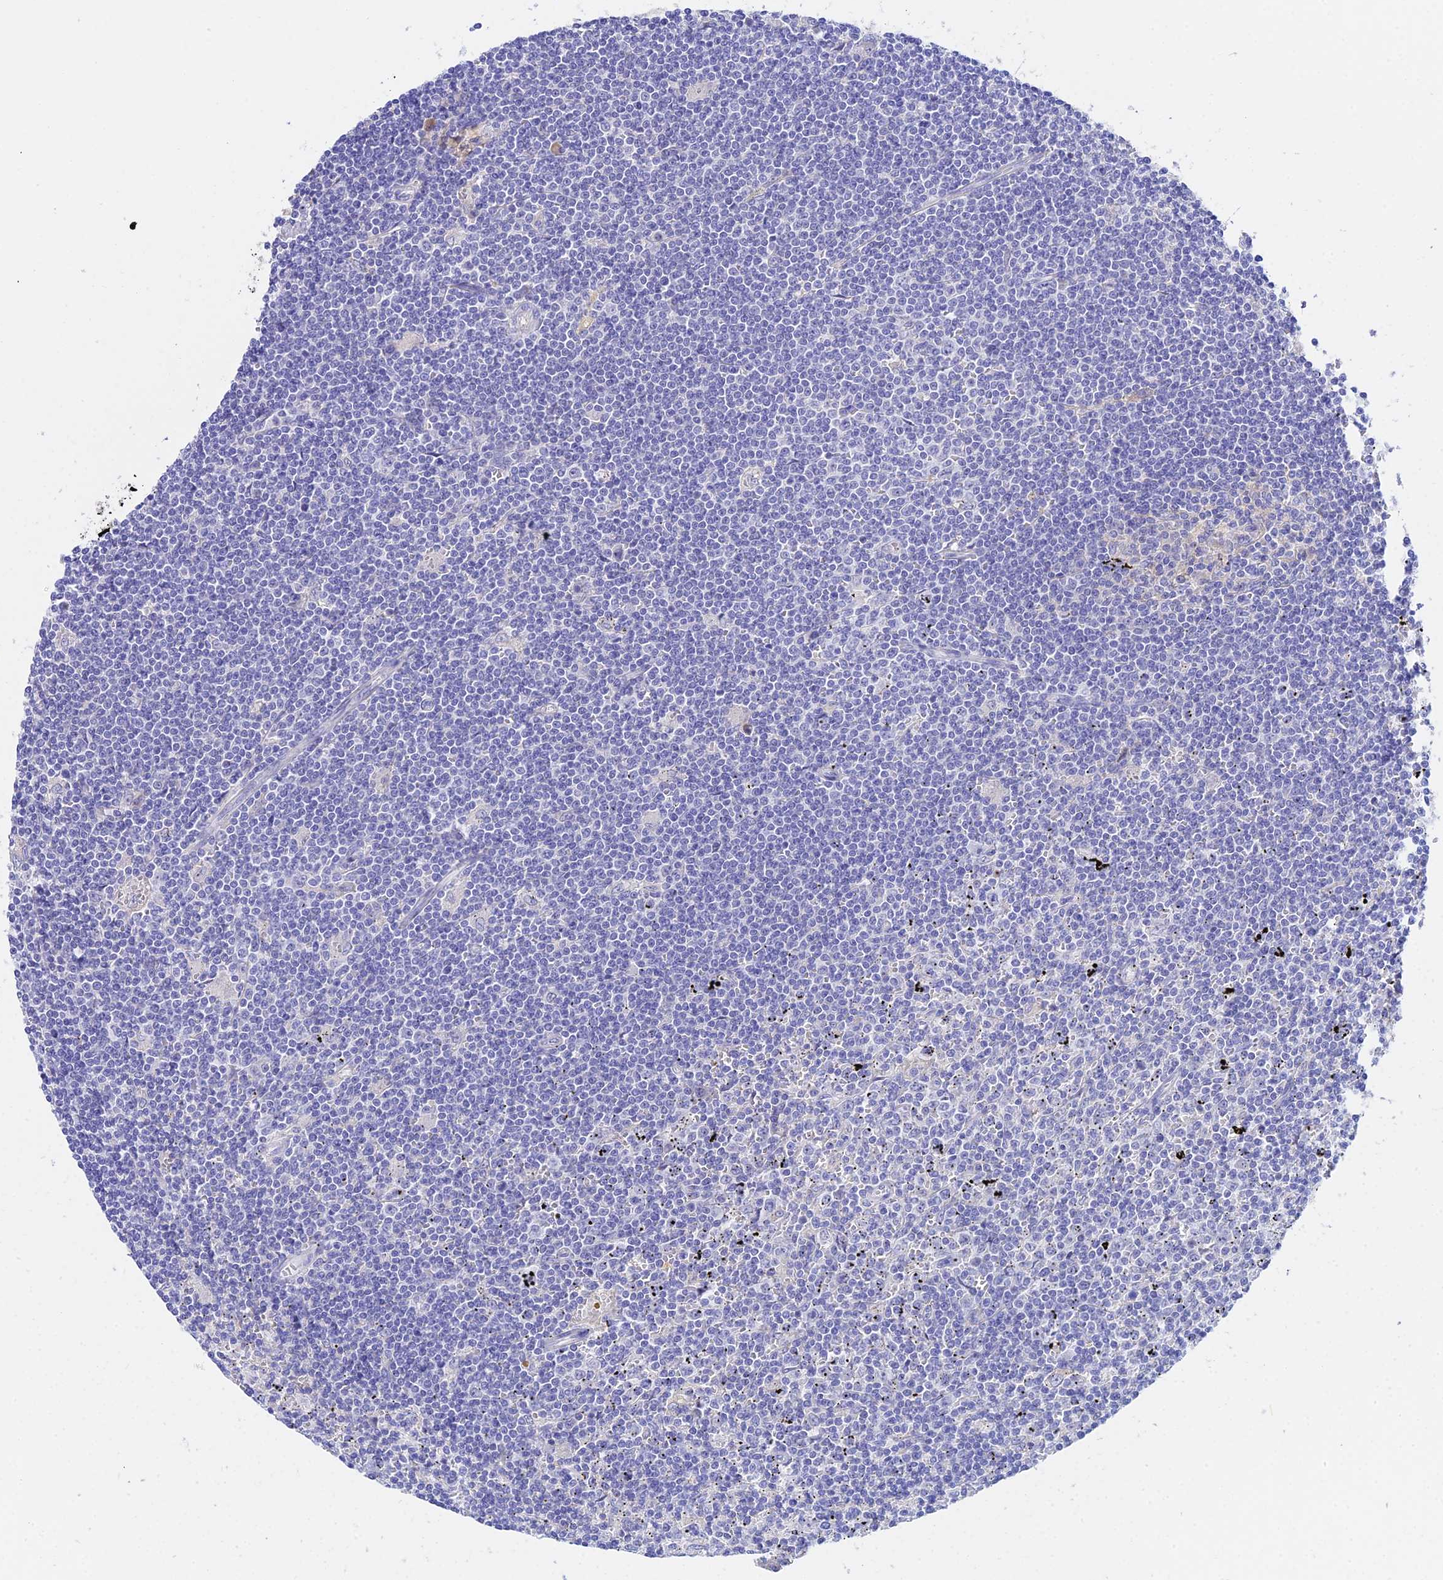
{"staining": {"intensity": "negative", "quantity": "none", "location": "none"}, "tissue": "lymphoma", "cell_type": "Tumor cells", "image_type": "cancer", "snomed": [{"axis": "morphology", "description": "Malignant lymphoma, non-Hodgkin's type, Low grade"}, {"axis": "topography", "description": "Spleen"}], "caption": "DAB immunohistochemical staining of human lymphoma shows no significant positivity in tumor cells.", "gene": "CEP41", "patient": {"sex": "male", "age": 76}}